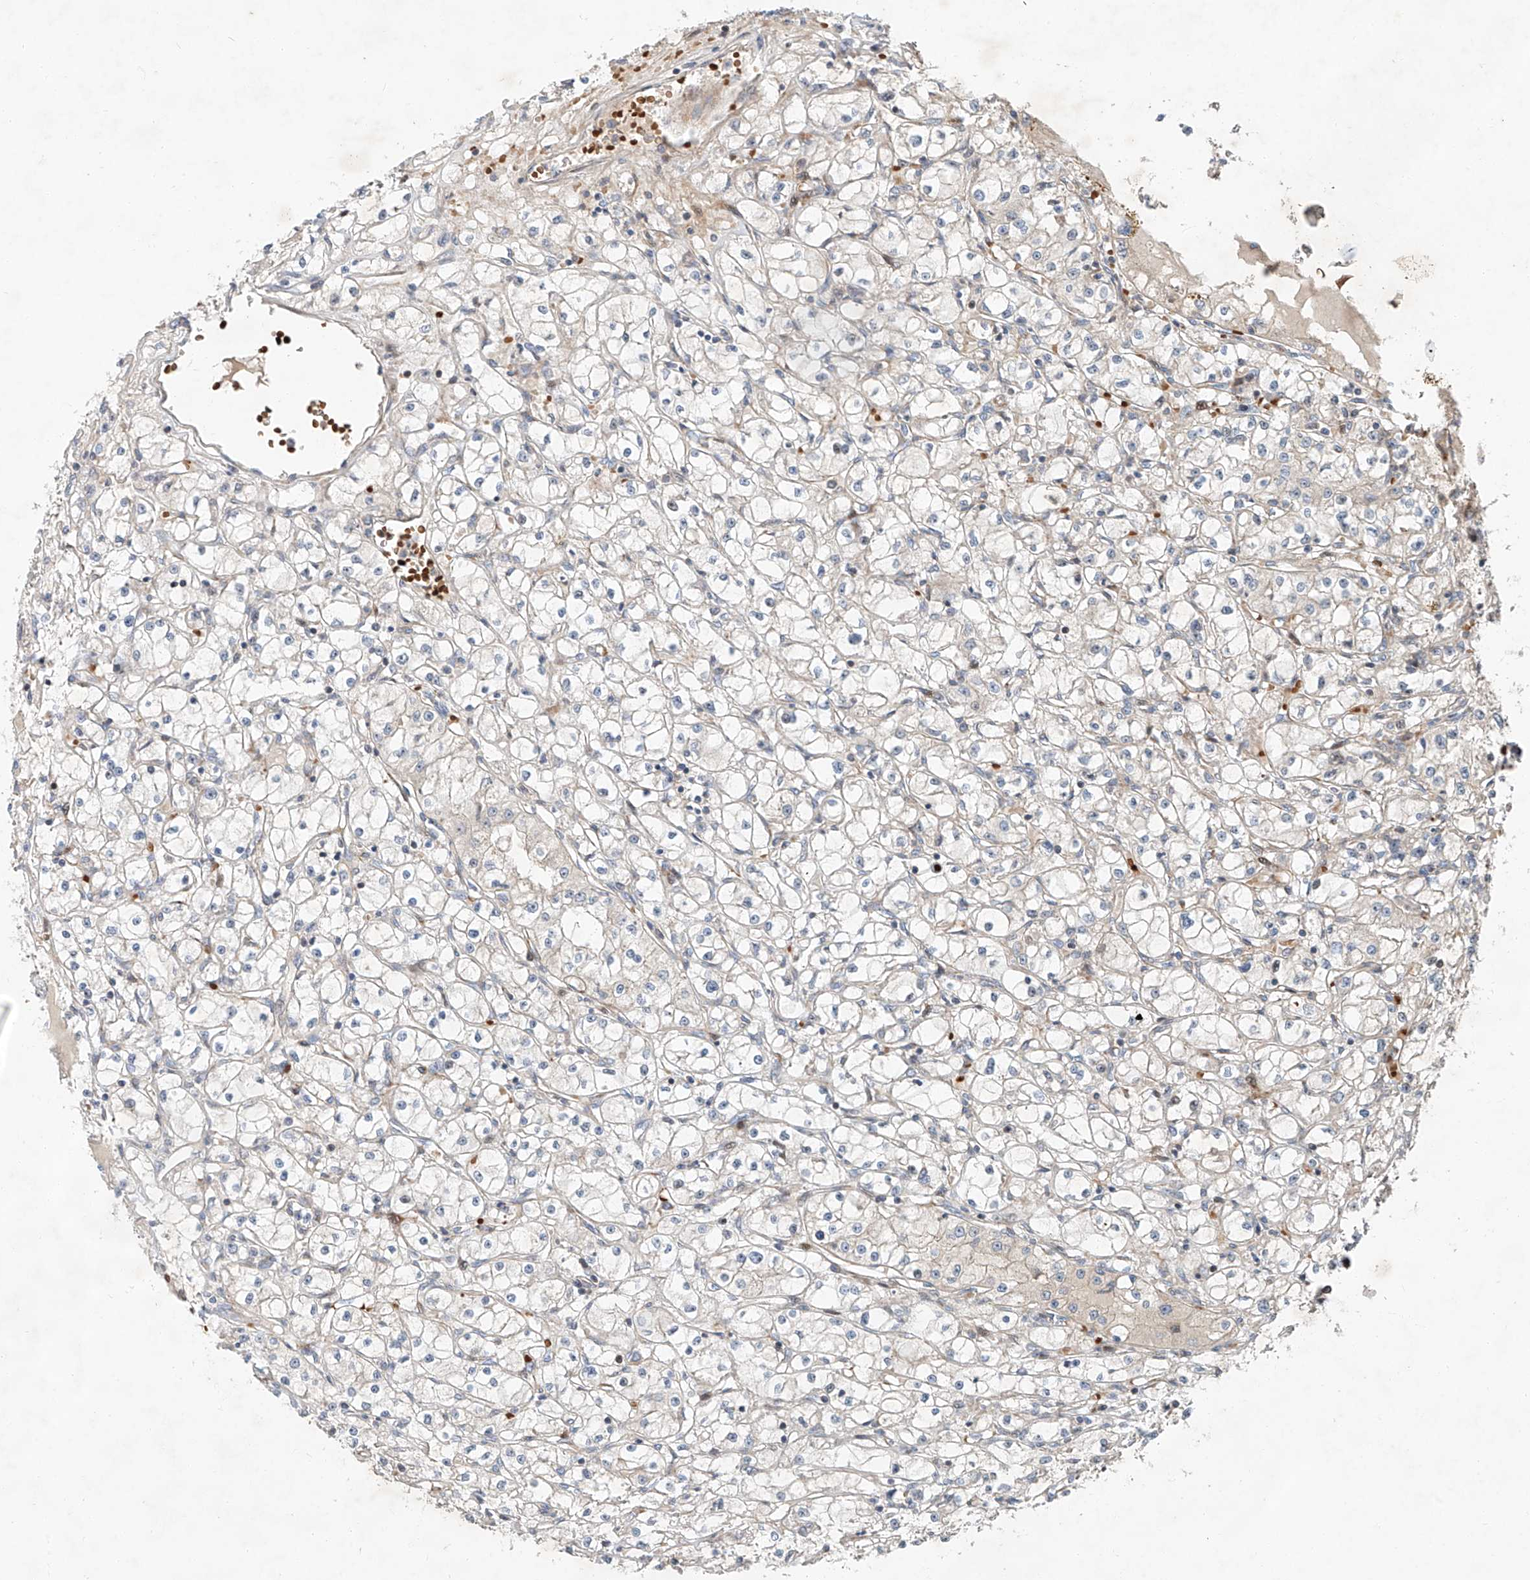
{"staining": {"intensity": "negative", "quantity": "none", "location": "none"}, "tissue": "renal cancer", "cell_type": "Tumor cells", "image_type": "cancer", "snomed": [{"axis": "morphology", "description": "Adenocarcinoma, NOS"}, {"axis": "topography", "description": "Kidney"}], "caption": "An immunohistochemistry (IHC) histopathology image of renal adenocarcinoma is shown. There is no staining in tumor cells of renal adenocarcinoma.", "gene": "USF3", "patient": {"sex": "male", "age": 56}}